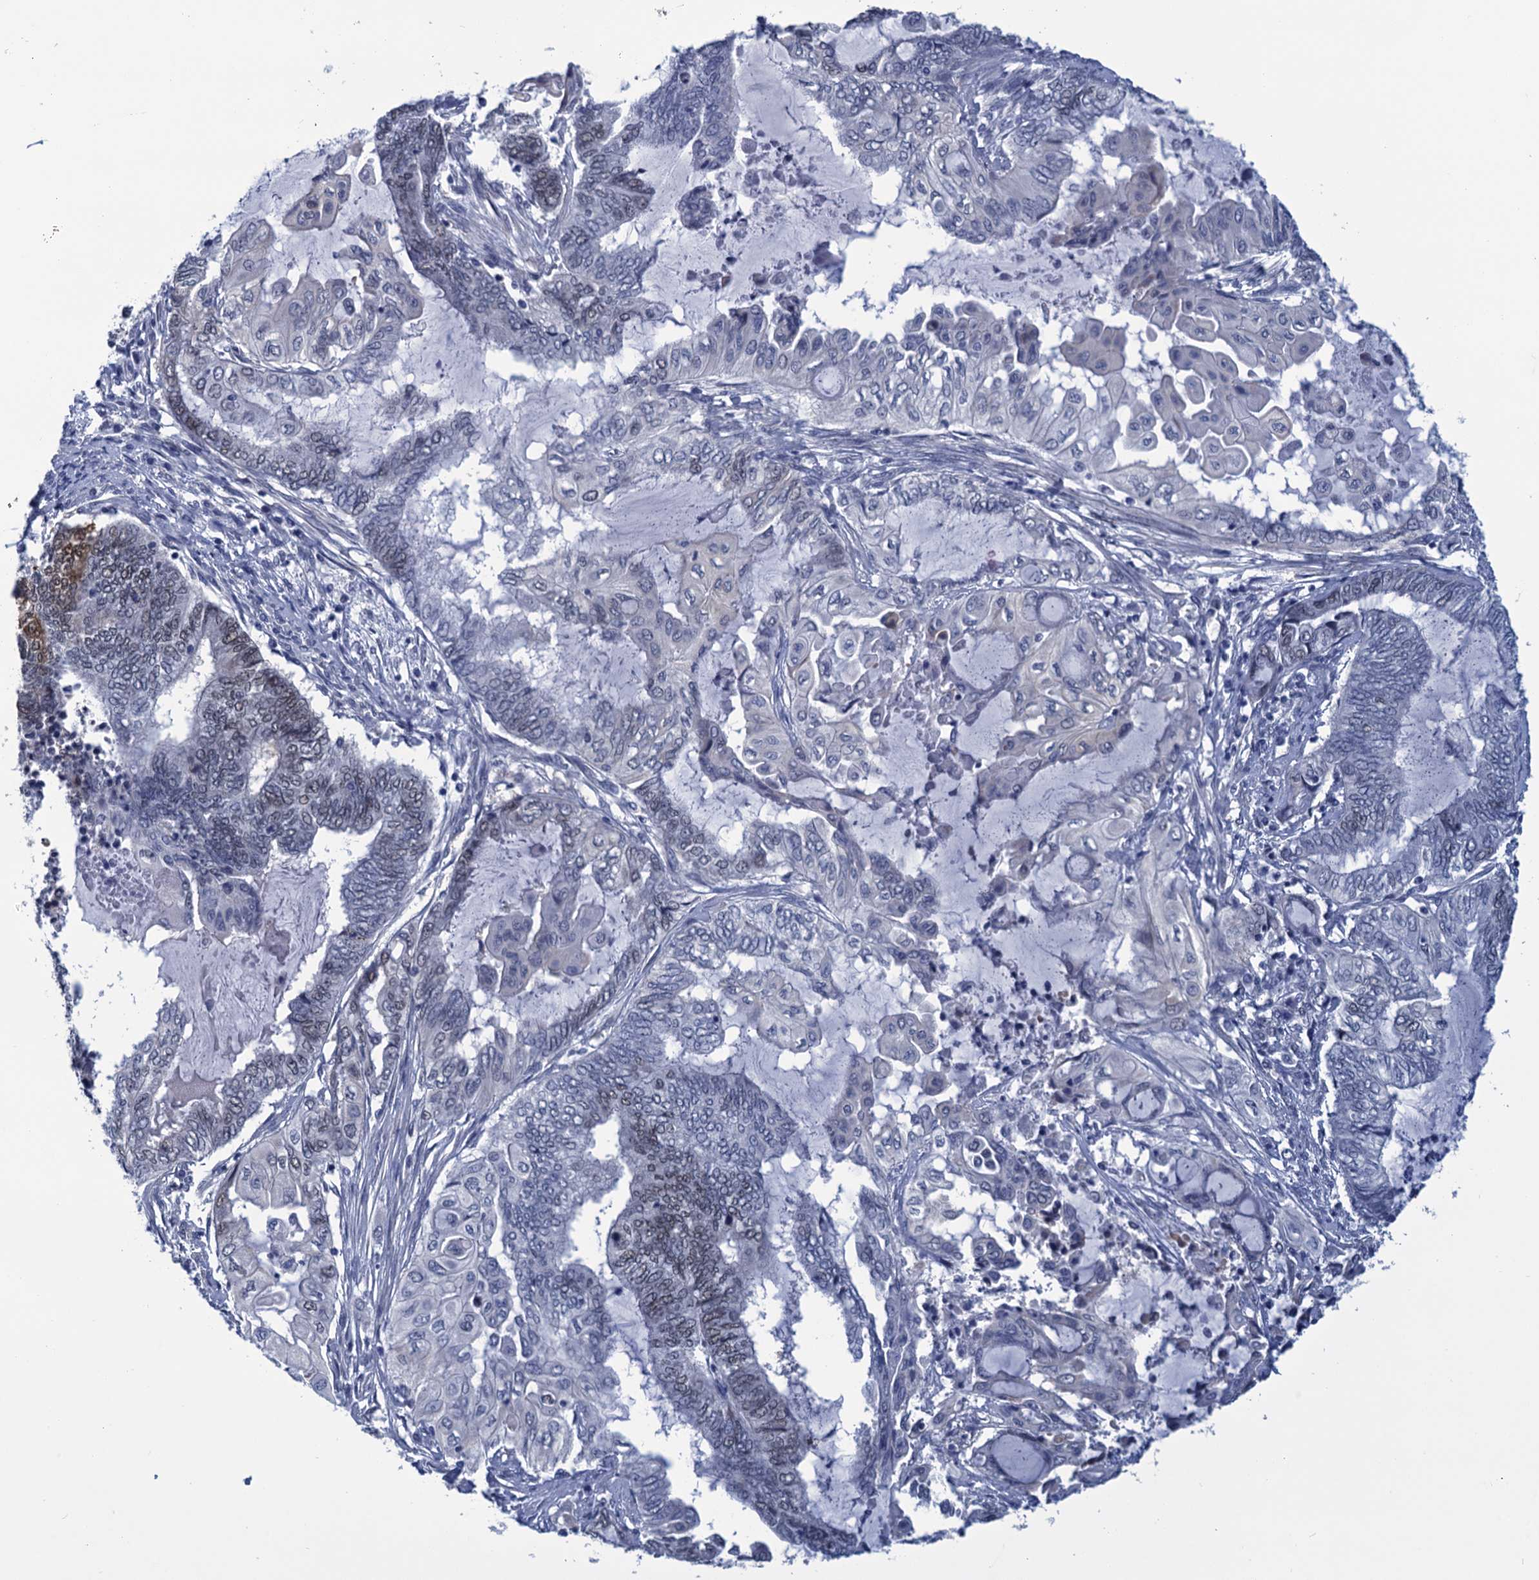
{"staining": {"intensity": "weak", "quantity": "<25%", "location": "nuclear"}, "tissue": "endometrial cancer", "cell_type": "Tumor cells", "image_type": "cancer", "snomed": [{"axis": "morphology", "description": "Adenocarcinoma, NOS"}, {"axis": "topography", "description": "Uterus"}, {"axis": "topography", "description": "Endometrium"}], "caption": "Immunohistochemical staining of endometrial adenocarcinoma demonstrates no significant staining in tumor cells.", "gene": "GINS3", "patient": {"sex": "female", "age": 70}}